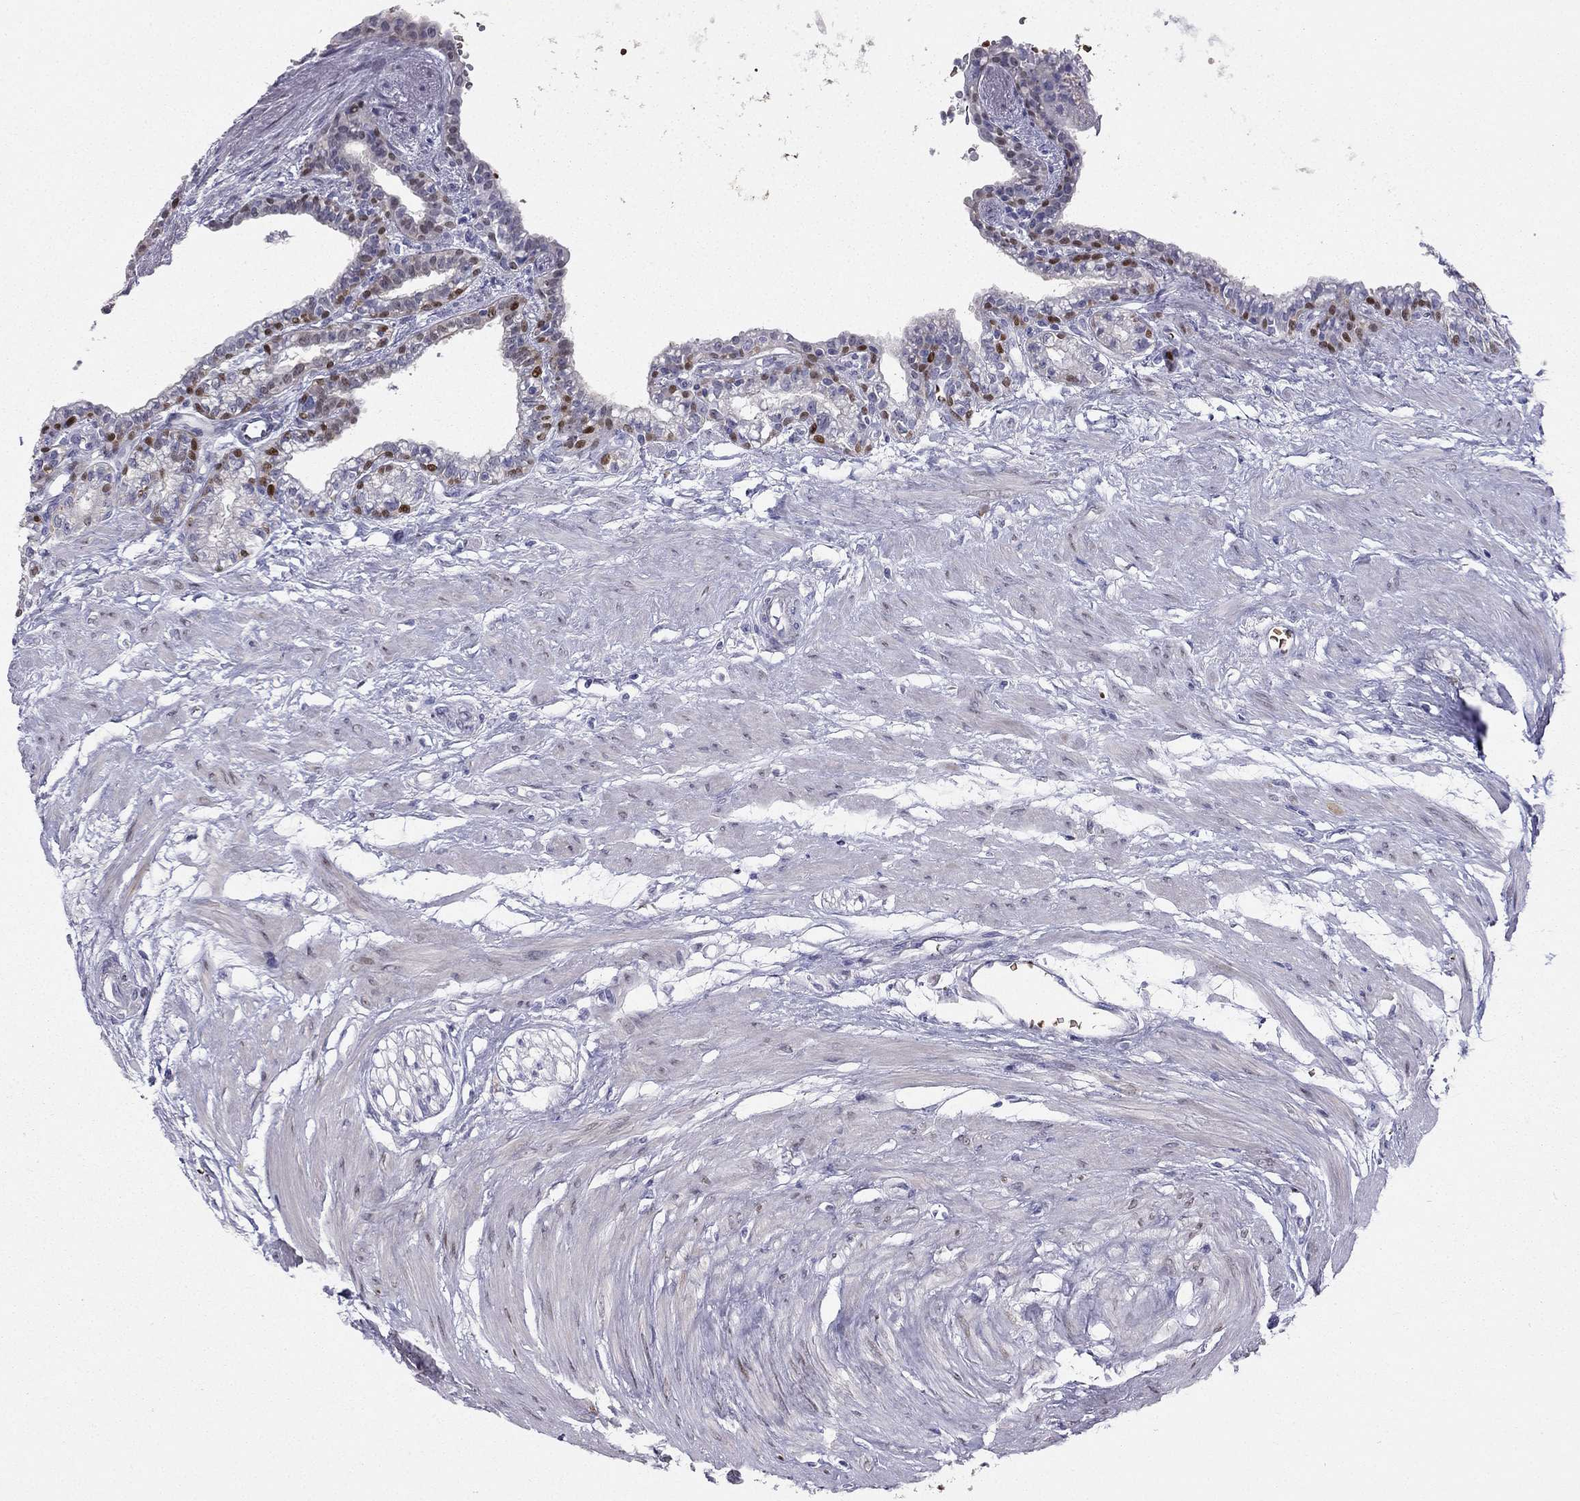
{"staining": {"intensity": "strong", "quantity": "<25%", "location": "cytoplasmic/membranous,nuclear"}, "tissue": "seminal vesicle", "cell_type": "Glandular cells", "image_type": "normal", "snomed": [{"axis": "morphology", "description": "Normal tissue, NOS"}, {"axis": "morphology", "description": "Urothelial carcinoma, NOS"}, {"axis": "topography", "description": "Urinary bladder"}, {"axis": "topography", "description": "Seminal veicle"}], "caption": "Unremarkable seminal vesicle was stained to show a protein in brown. There is medium levels of strong cytoplasmic/membranous,nuclear positivity in about <25% of glandular cells. (Stains: DAB (3,3'-diaminobenzidine) in brown, nuclei in blue, Microscopy: brightfield microscopy at high magnification).", "gene": "RSPH14", "patient": {"sex": "male", "age": 76}}